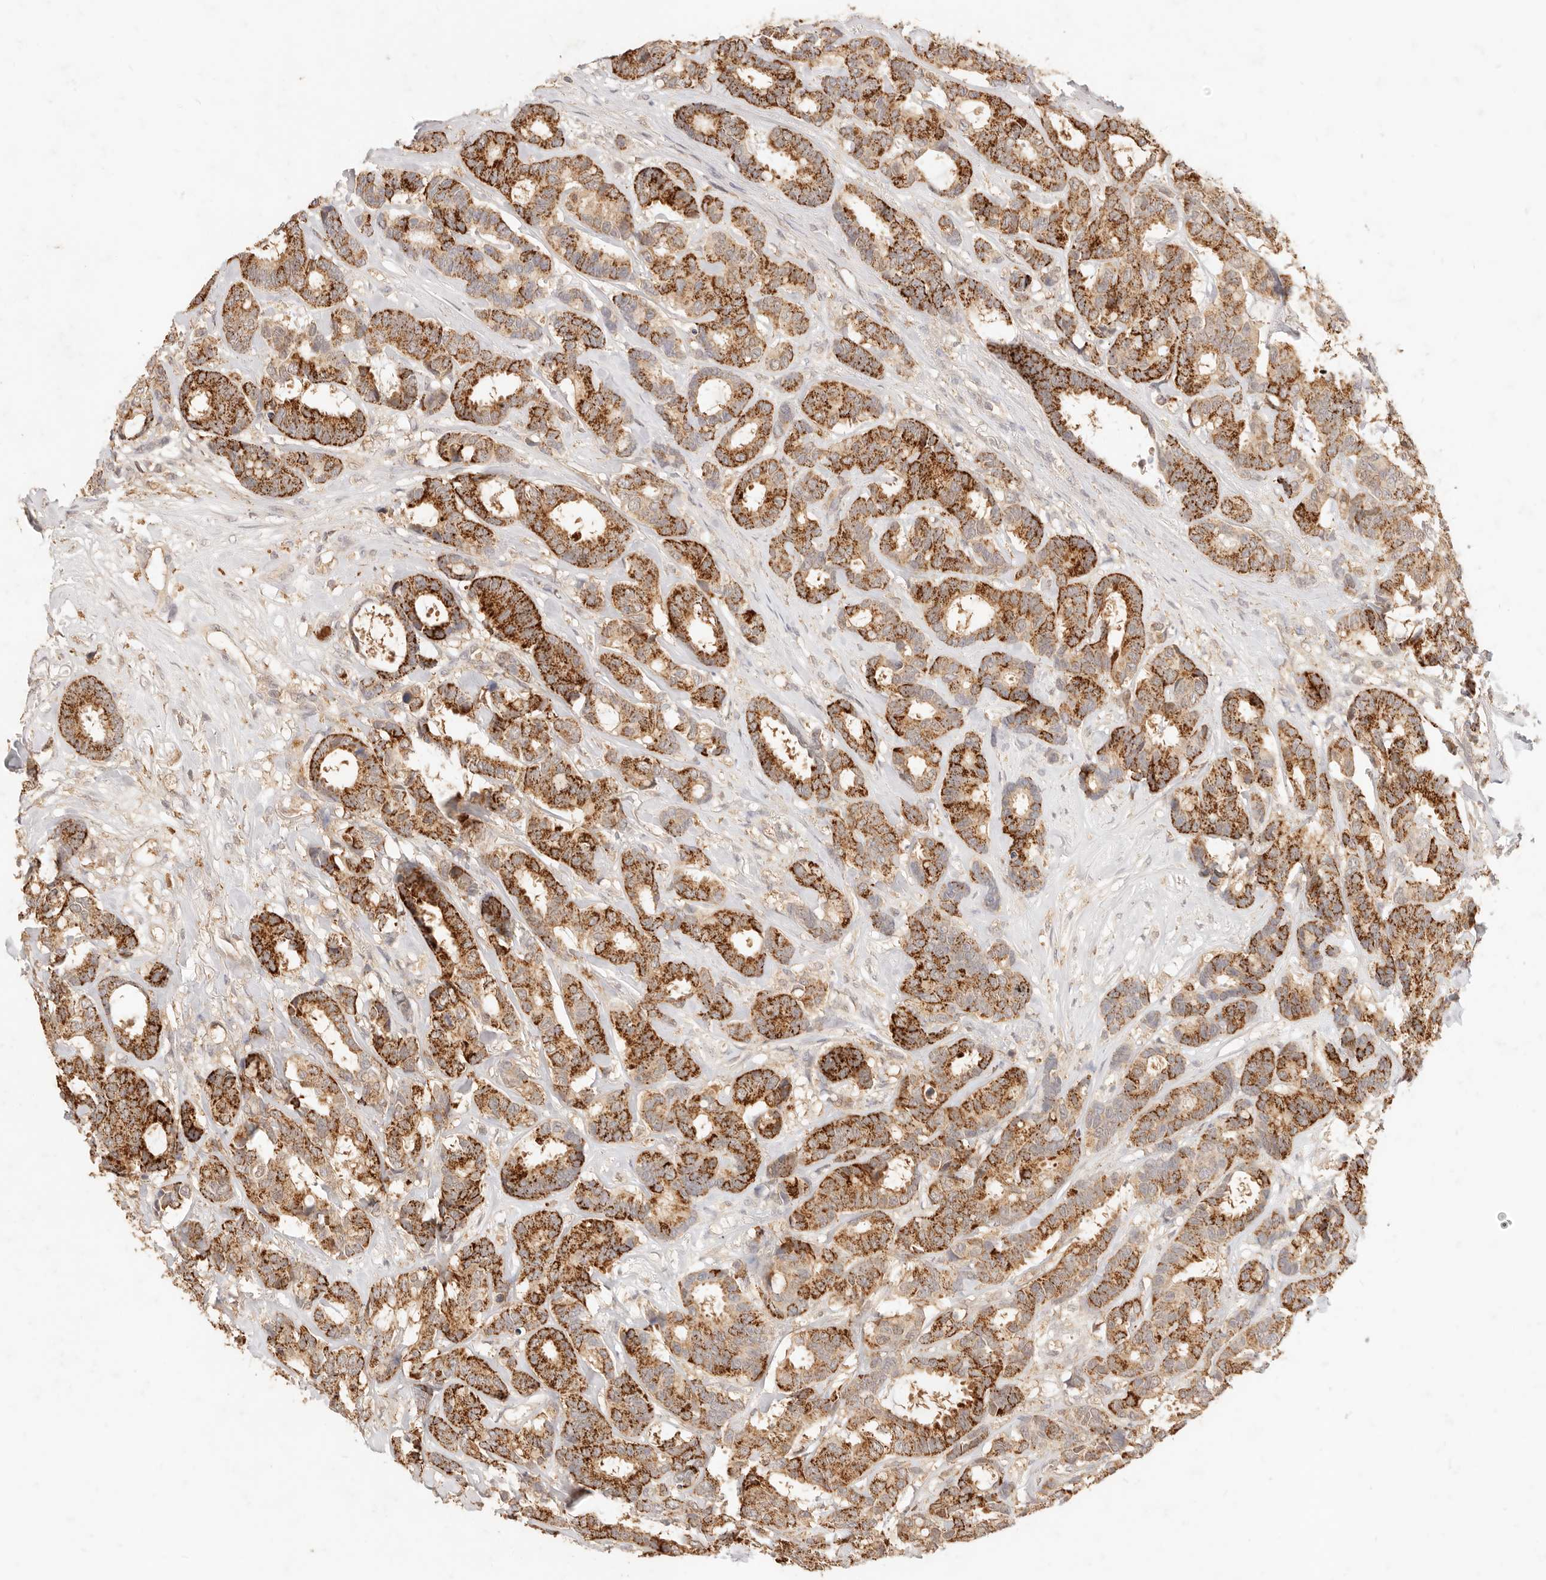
{"staining": {"intensity": "strong", "quantity": ">75%", "location": "cytoplasmic/membranous"}, "tissue": "breast cancer", "cell_type": "Tumor cells", "image_type": "cancer", "snomed": [{"axis": "morphology", "description": "Duct carcinoma"}, {"axis": "topography", "description": "Breast"}], "caption": "Breast invasive ductal carcinoma stained with a brown dye shows strong cytoplasmic/membranous positive expression in about >75% of tumor cells.", "gene": "TMTC2", "patient": {"sex": "female", "age": 87}}